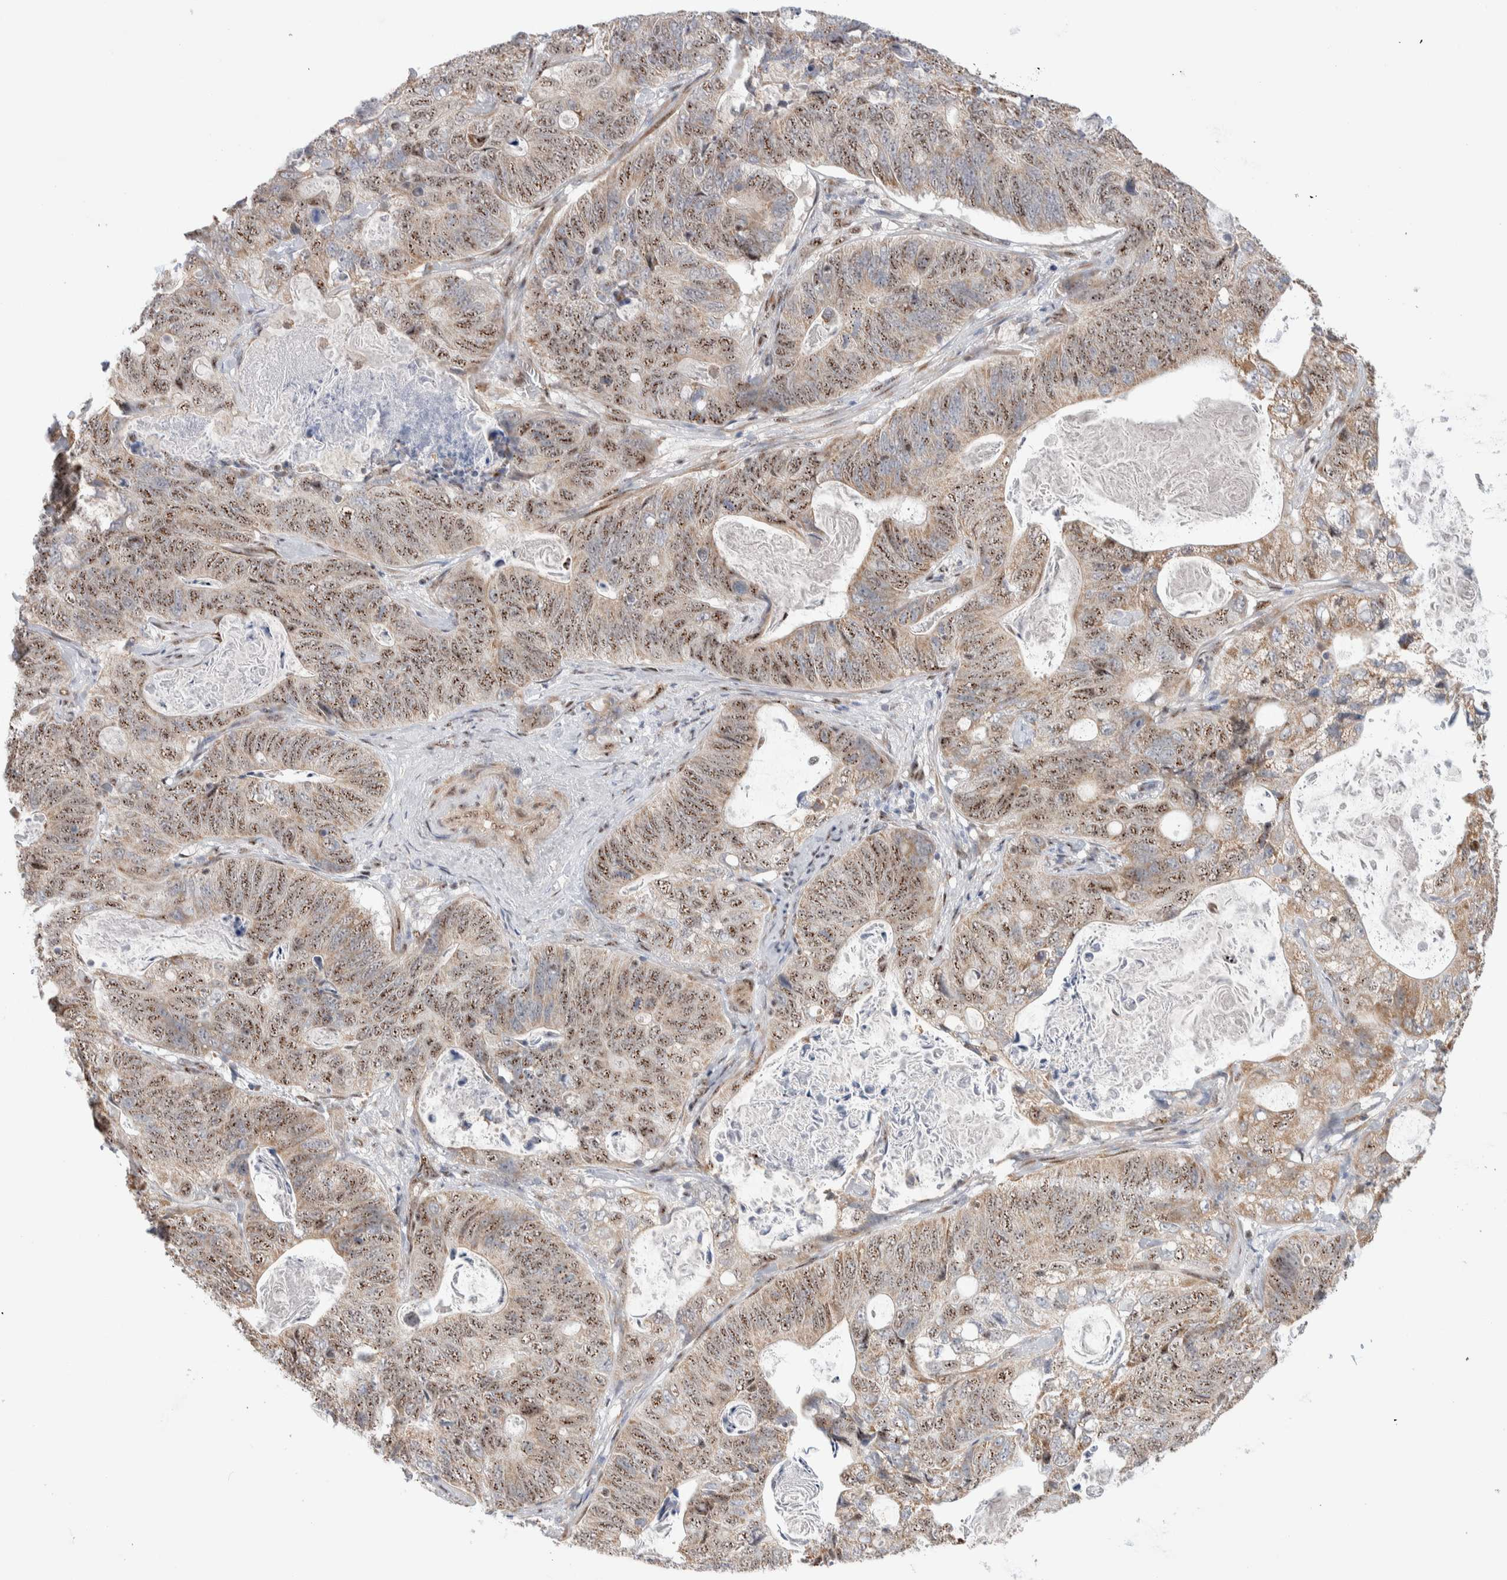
{"staining": {"intensity": "moderate", "quantity": ">75%", "location": "nuclear"}, "tissue": "stomach cancer", "cell_type": "Tumor cells", "image_type": "cancer", "snomed": [{"axis": "morphology", "description": "Normal tissue, NOS"}, {"axis": "morphology", "description": "Adenocarcinoma, NOS"}, {"axis": "topography", "description": "Stomach"}], "caption": "Immunohistochemical staining of stomach cancer shows medium levels of moderate nuclear protein expression in approximately >75% of tumor cells.", "gene": "ZNF695", "patient": {"sex": "female", "age": 89}}